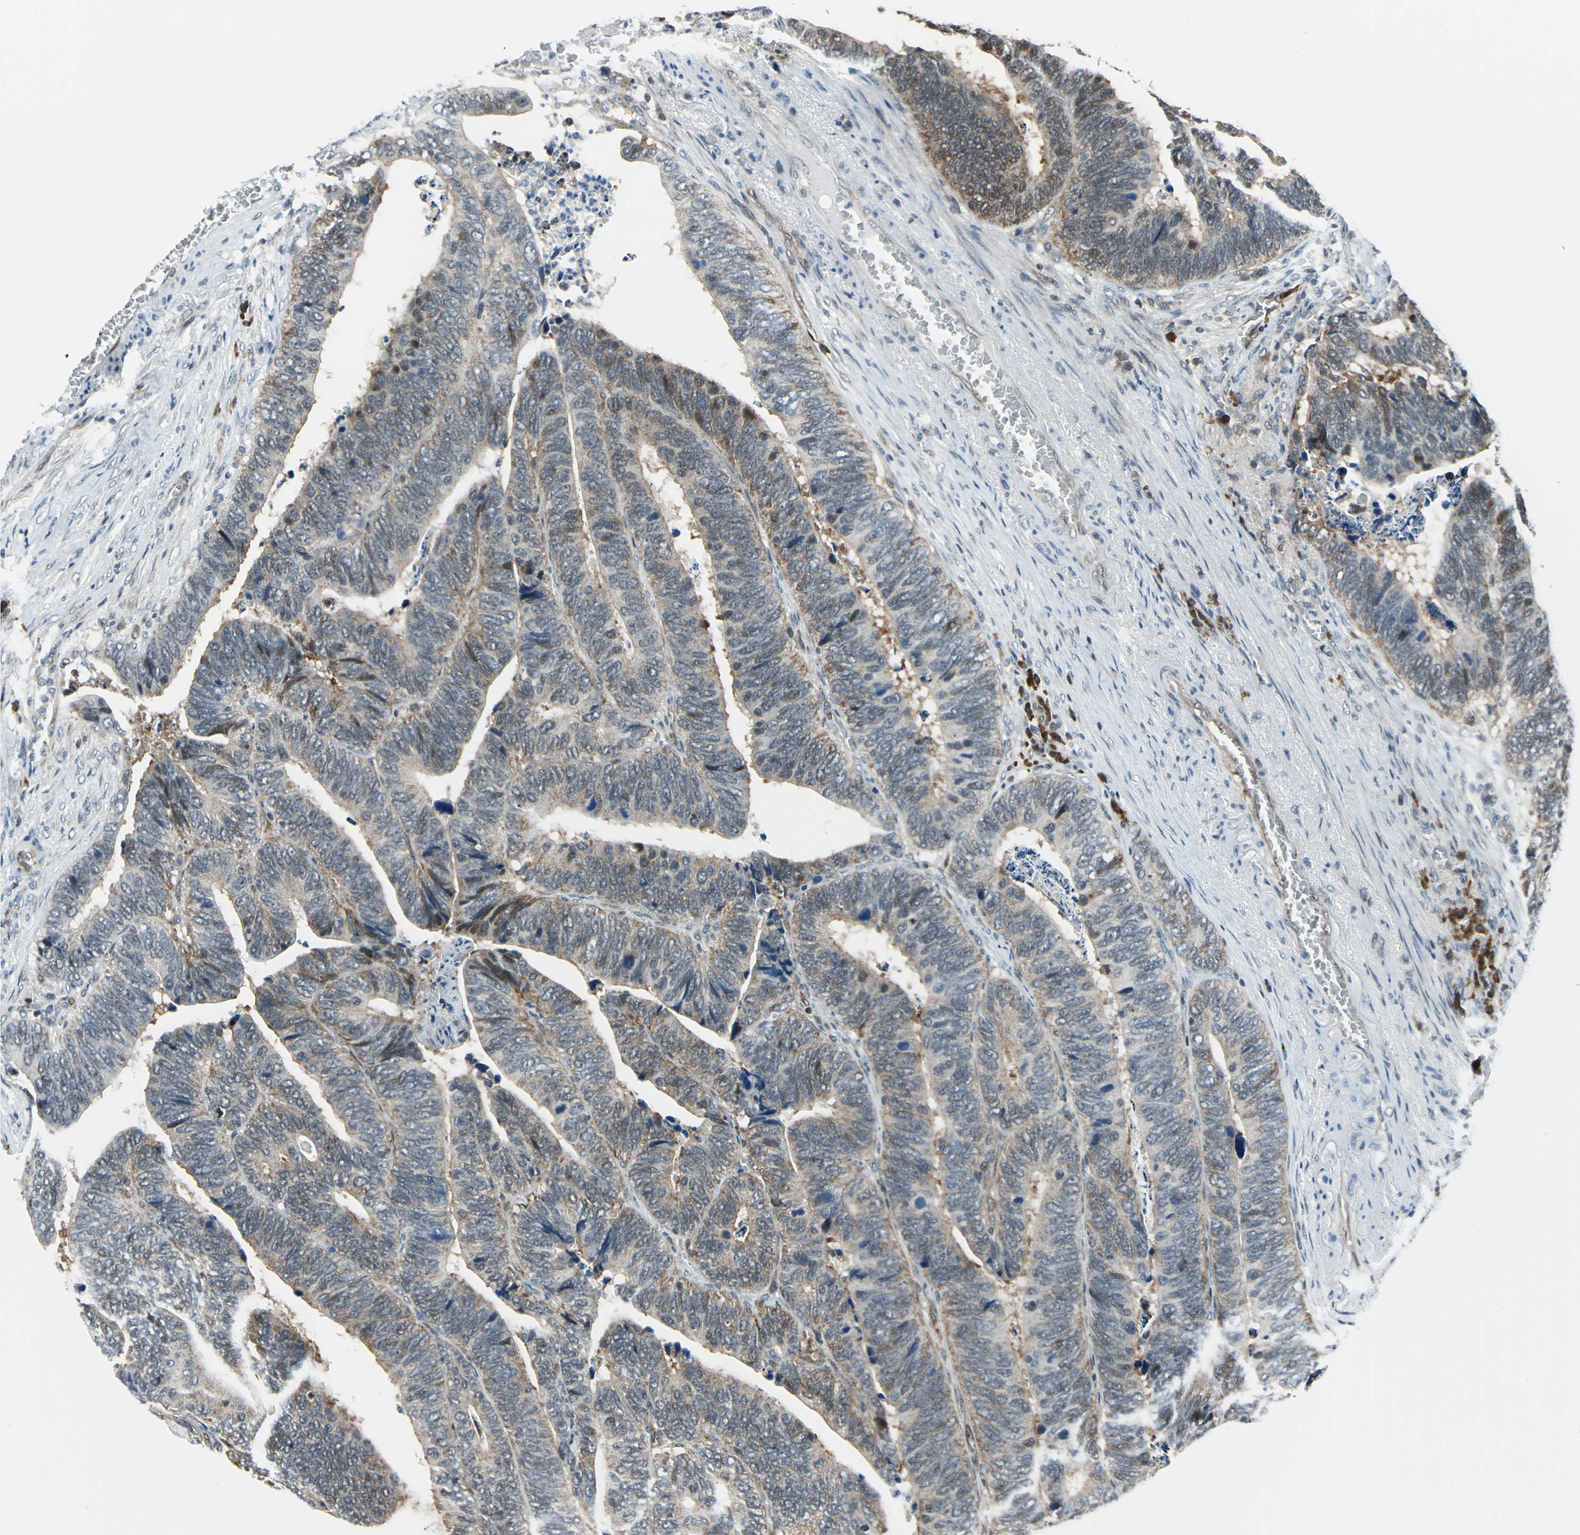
{"staining": {"intensity": "moderate", "quantity": "25%-75%", "location": "cytoplasmic/membranous"}, "tissue": "colorectal cancer", "cell_type": "Tumor cells", "image_type": "cancer", "snomed": [{"axis": "morphology", "description": "Adenocarcinoma, NOS"}, {"axis": "topography", "description": "Colon"}], "caption": "A histopathology image of human colorectal cancer (adenocarcinoma) stained for a protein exhibits moderate cytoplasmic/membranous brown staining in tumor cells. (DAB IHC with brightfield microscopy, high magnification).", "gene": "POLR3K", "patient": {"sex": "male", "age": 72}}